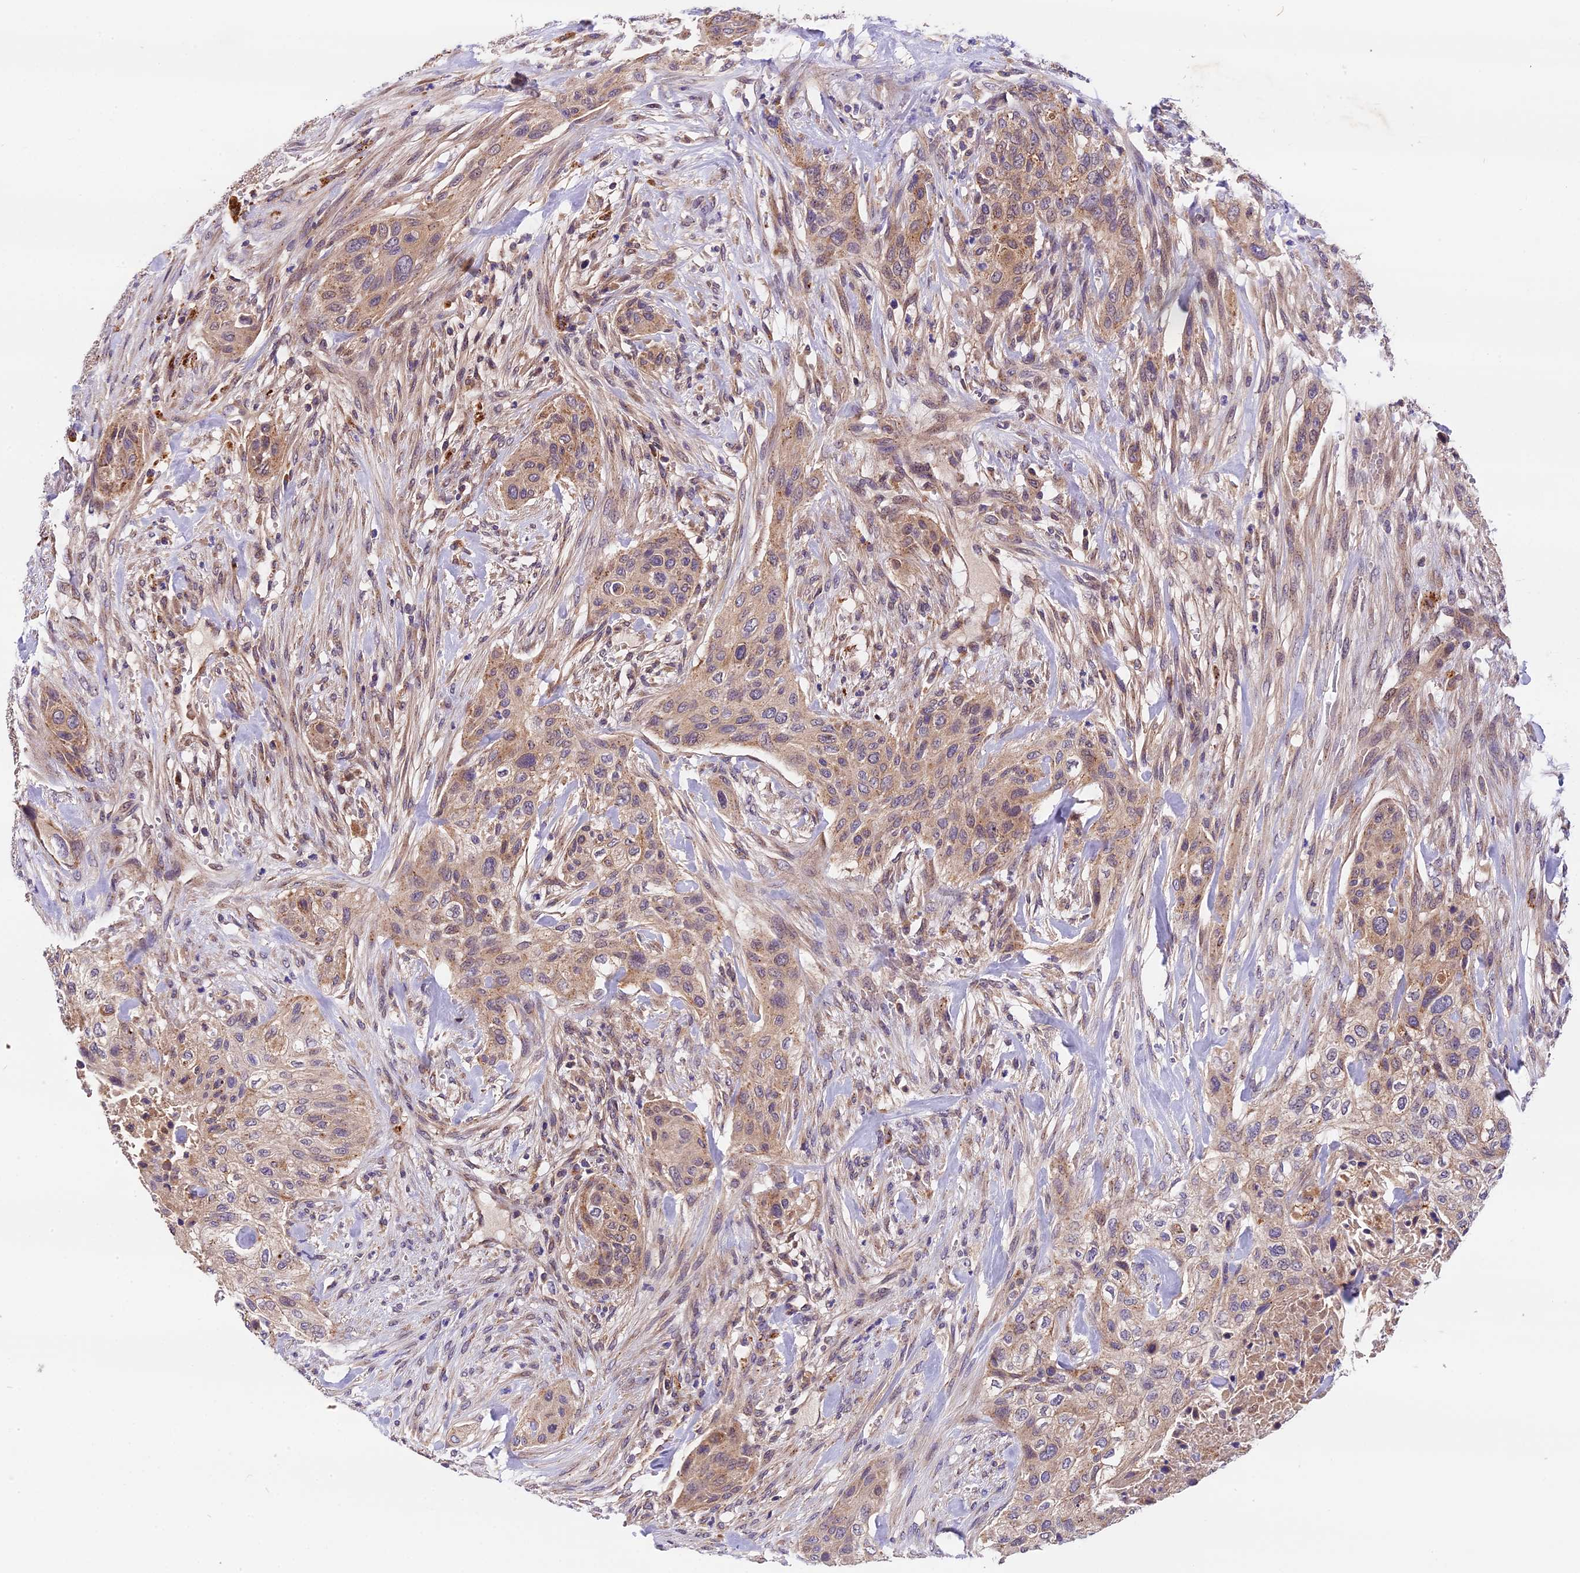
{"staining": {"intensity": "weak", "quantity": ">75%", "location": "cytoplasmic/membranous,nuclear"}, "tissue": "urothelial cancer", "cell_type": "Tumor cells", "image_type": "cancer", "snomed": [{"axis": "morphology", "description": "Urothelial carcinoma, High grade"}, {"axis": "topography", "description": "Urinary bladder"}], "caption": "This micrograph displays IHC staining of human high-grade urothelial carcinoma, with low weak cytoplasmic/membranous and nuclear expression in approximately >75% of tumor cells.", "gene": "COPE", "patient": {"sex": "male", "age": 35}}